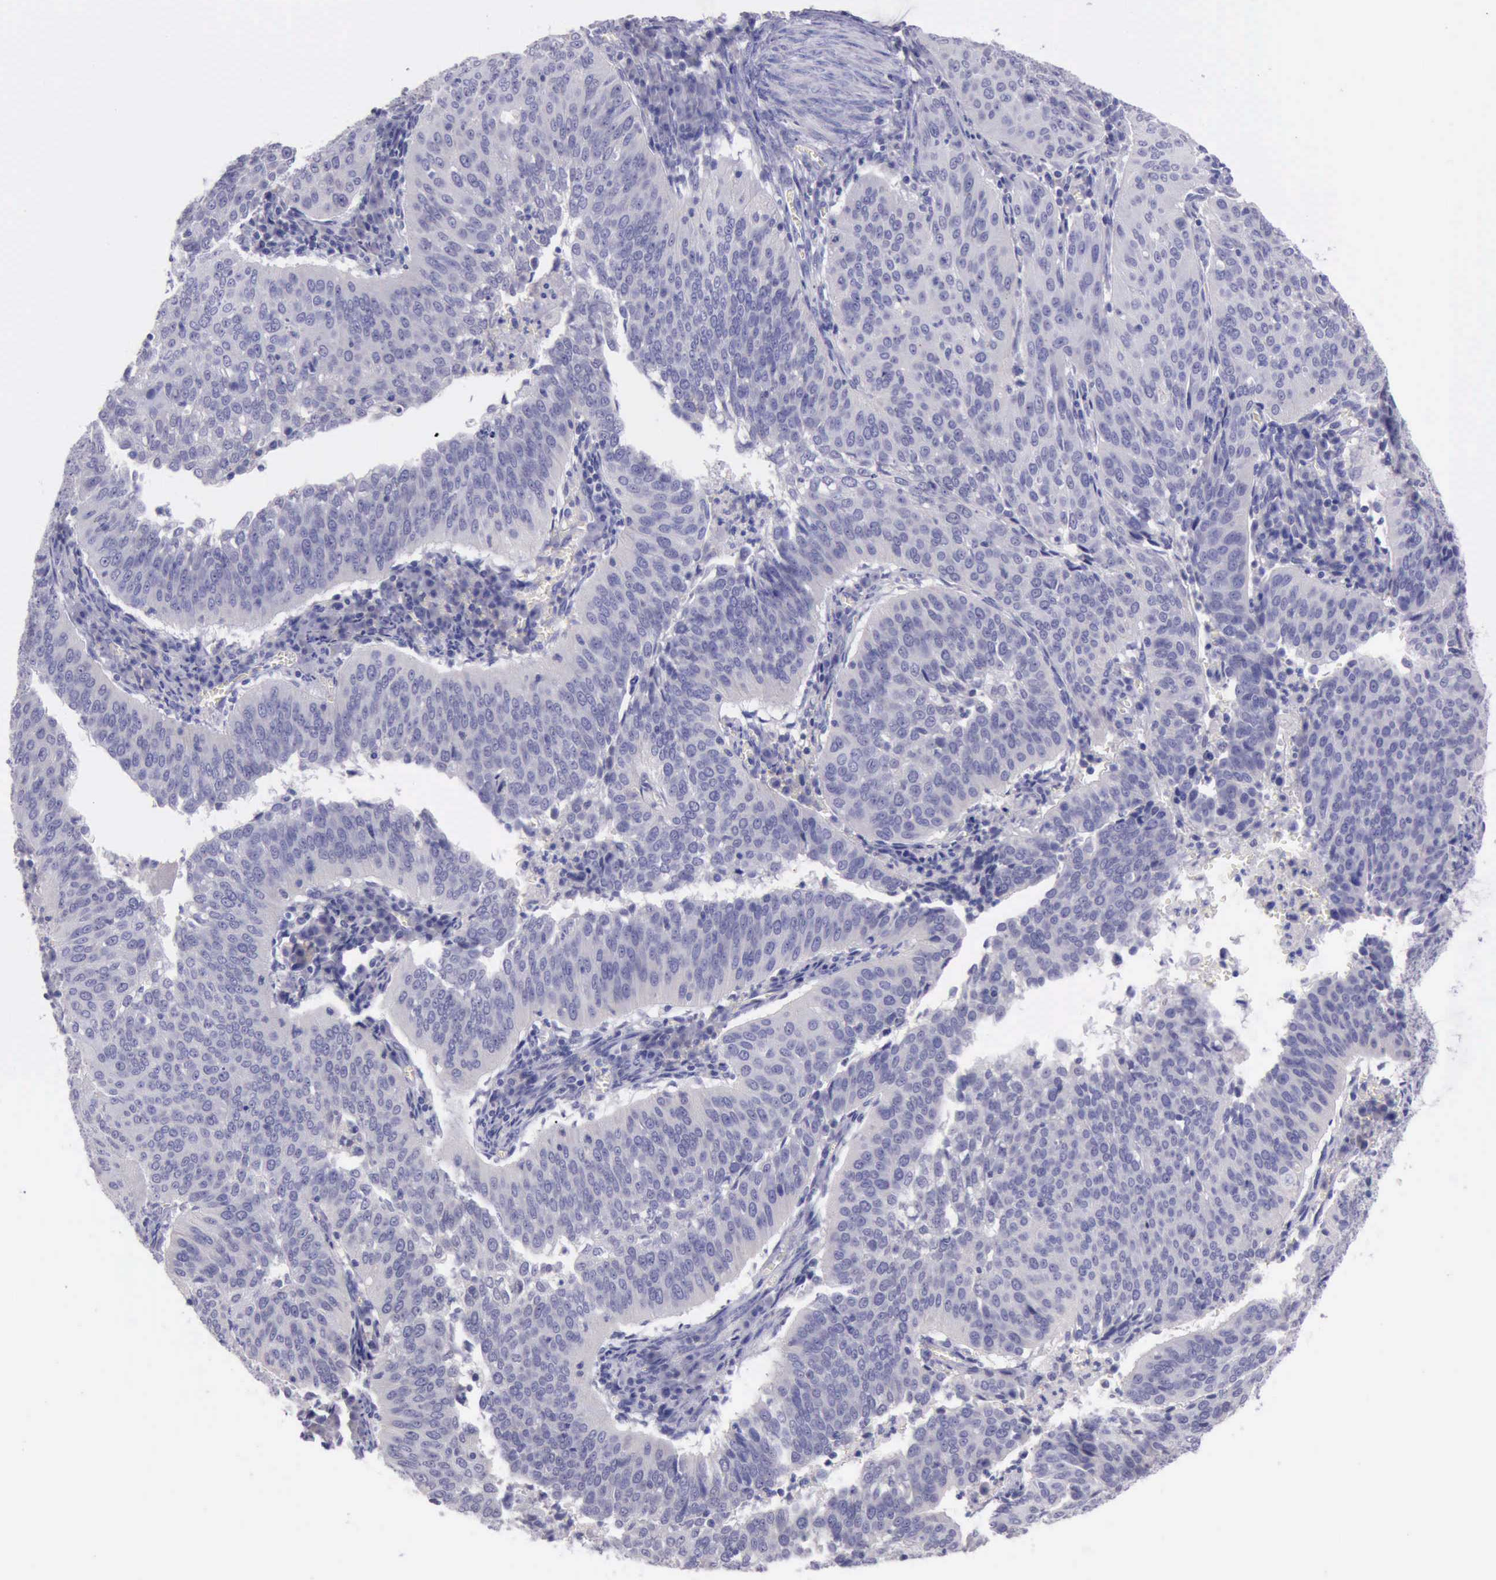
{"staining": {"intensity": "negative", "quantity": "none", "location": "none"}, "tissue": "cervical cancer", "cell_type": "Tumor cells", "image_type": "cancer", "snomed": [{"axis": "morphology", "description": "Squamous cell carcinoma, NOS"}, {"axis": "topography", "description": "Cervix"}], "caption": "High power microscopy image of an immunohistochemistry micrograph of cervical cancer (squamous cell carcinoma), revealing no significant positivity in tumor cells. The staining was performed using DAB (3,3'-diaminobenzidine) to visualize the protein expression in brown, while the nuclei were stained in blue with hematoxylin (Magnification: 20x).", "gene": "LRFN5", "patient": {"sex": "female", "age": 39}}